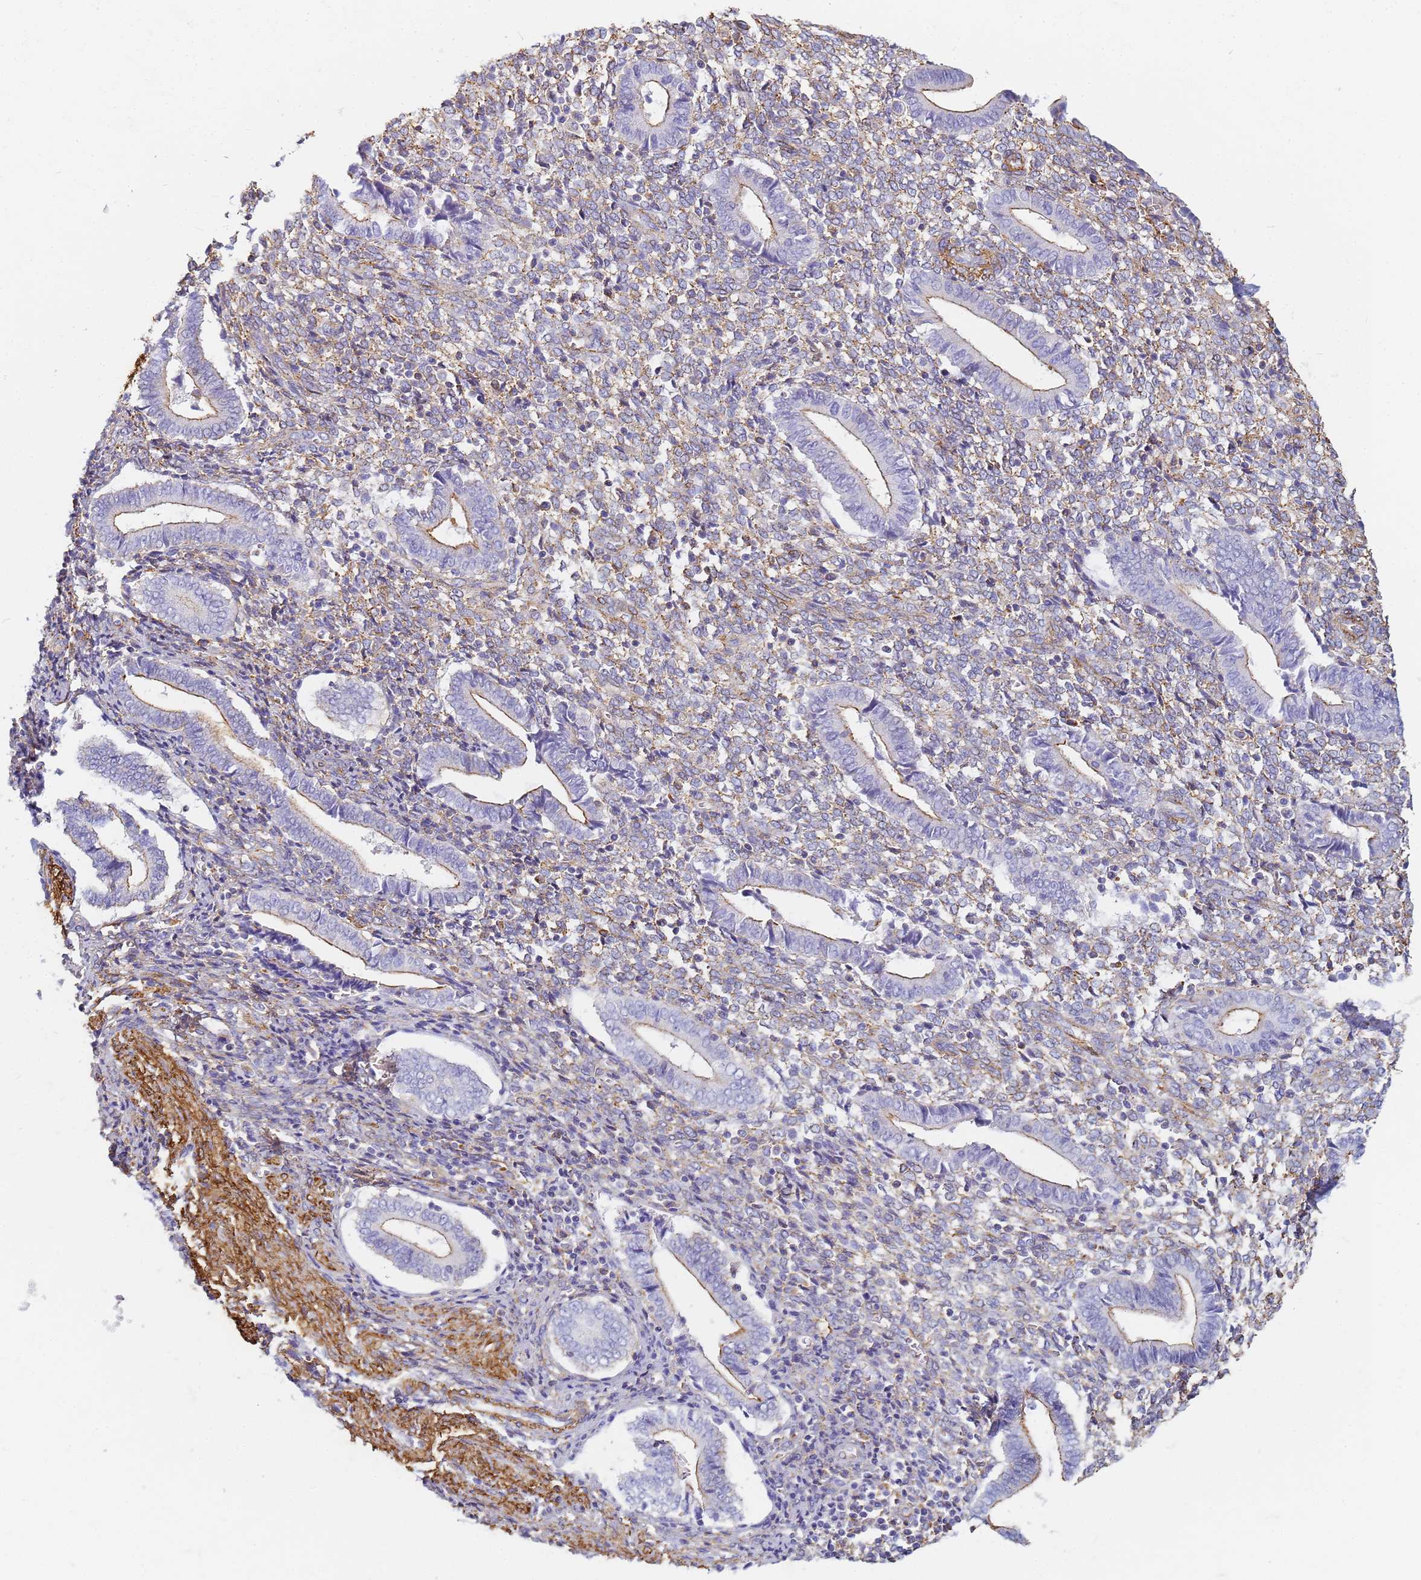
{"staining": {"intensity": "moderate", "quantity": "25%-75%", "location": "cytoplasmic/membranous"}, "tissue": "endometrium", "cell_type": "Cells in endometrial stroma", "image_type": "normal", "snomed": [{"axis": "morphology", "description": "Normal tissue, NOS"}, {"axis": "topography", "description": "Other"}, {"axis": "topography", "description": "Endometrium"}], "caption": "Immunohistochemical staining of normal endometrium displays medium levels of moderate cytoplasmic/membranous staining in approximately 25%-75% of cells in endometrial stroma. (Brightfield microscopy of DAB IHC at high magnification).", "gene": "TPM1", "patient": {"sex": "female", "age": 44}}